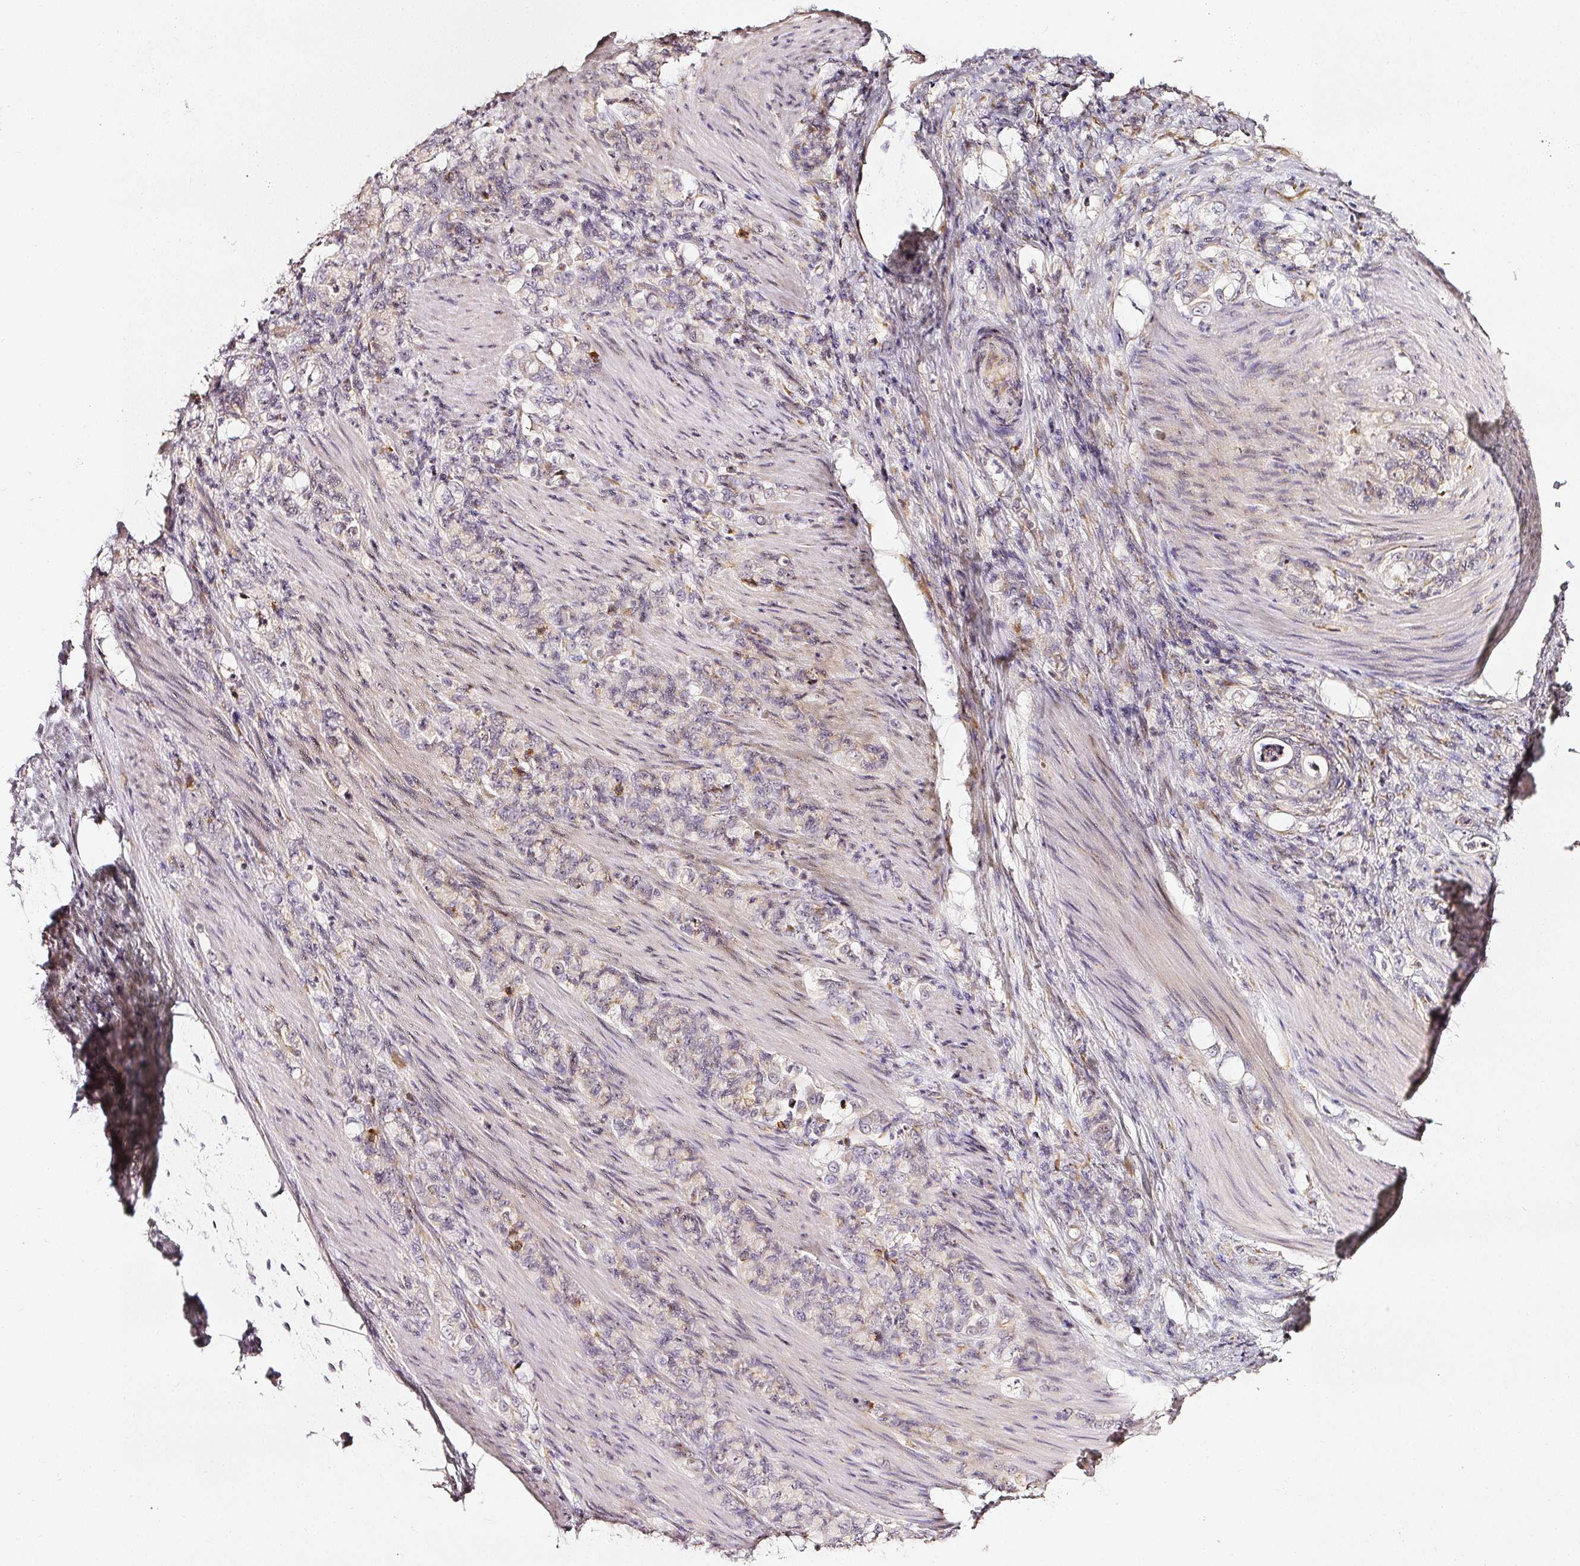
{"staining": {"intensity": "weak", "quantity": "<25%", "location": "cytoplasmic/membranous"}, "tissue": "stomach cancer", "cell_type": "Tumor cells", "image_type": "cancer", "snomed": [{"axis": "morphology", "description": "Adenocarcinoma, NOS"}, {"axis": "topography", "description": "Stomach"}], "caption": "This is an immunohistochemistry image of human stomach cancer. There is no expression in tumor cells.", "gene": "NTRK1", "patient": {"sex": "female", "age": 79}}